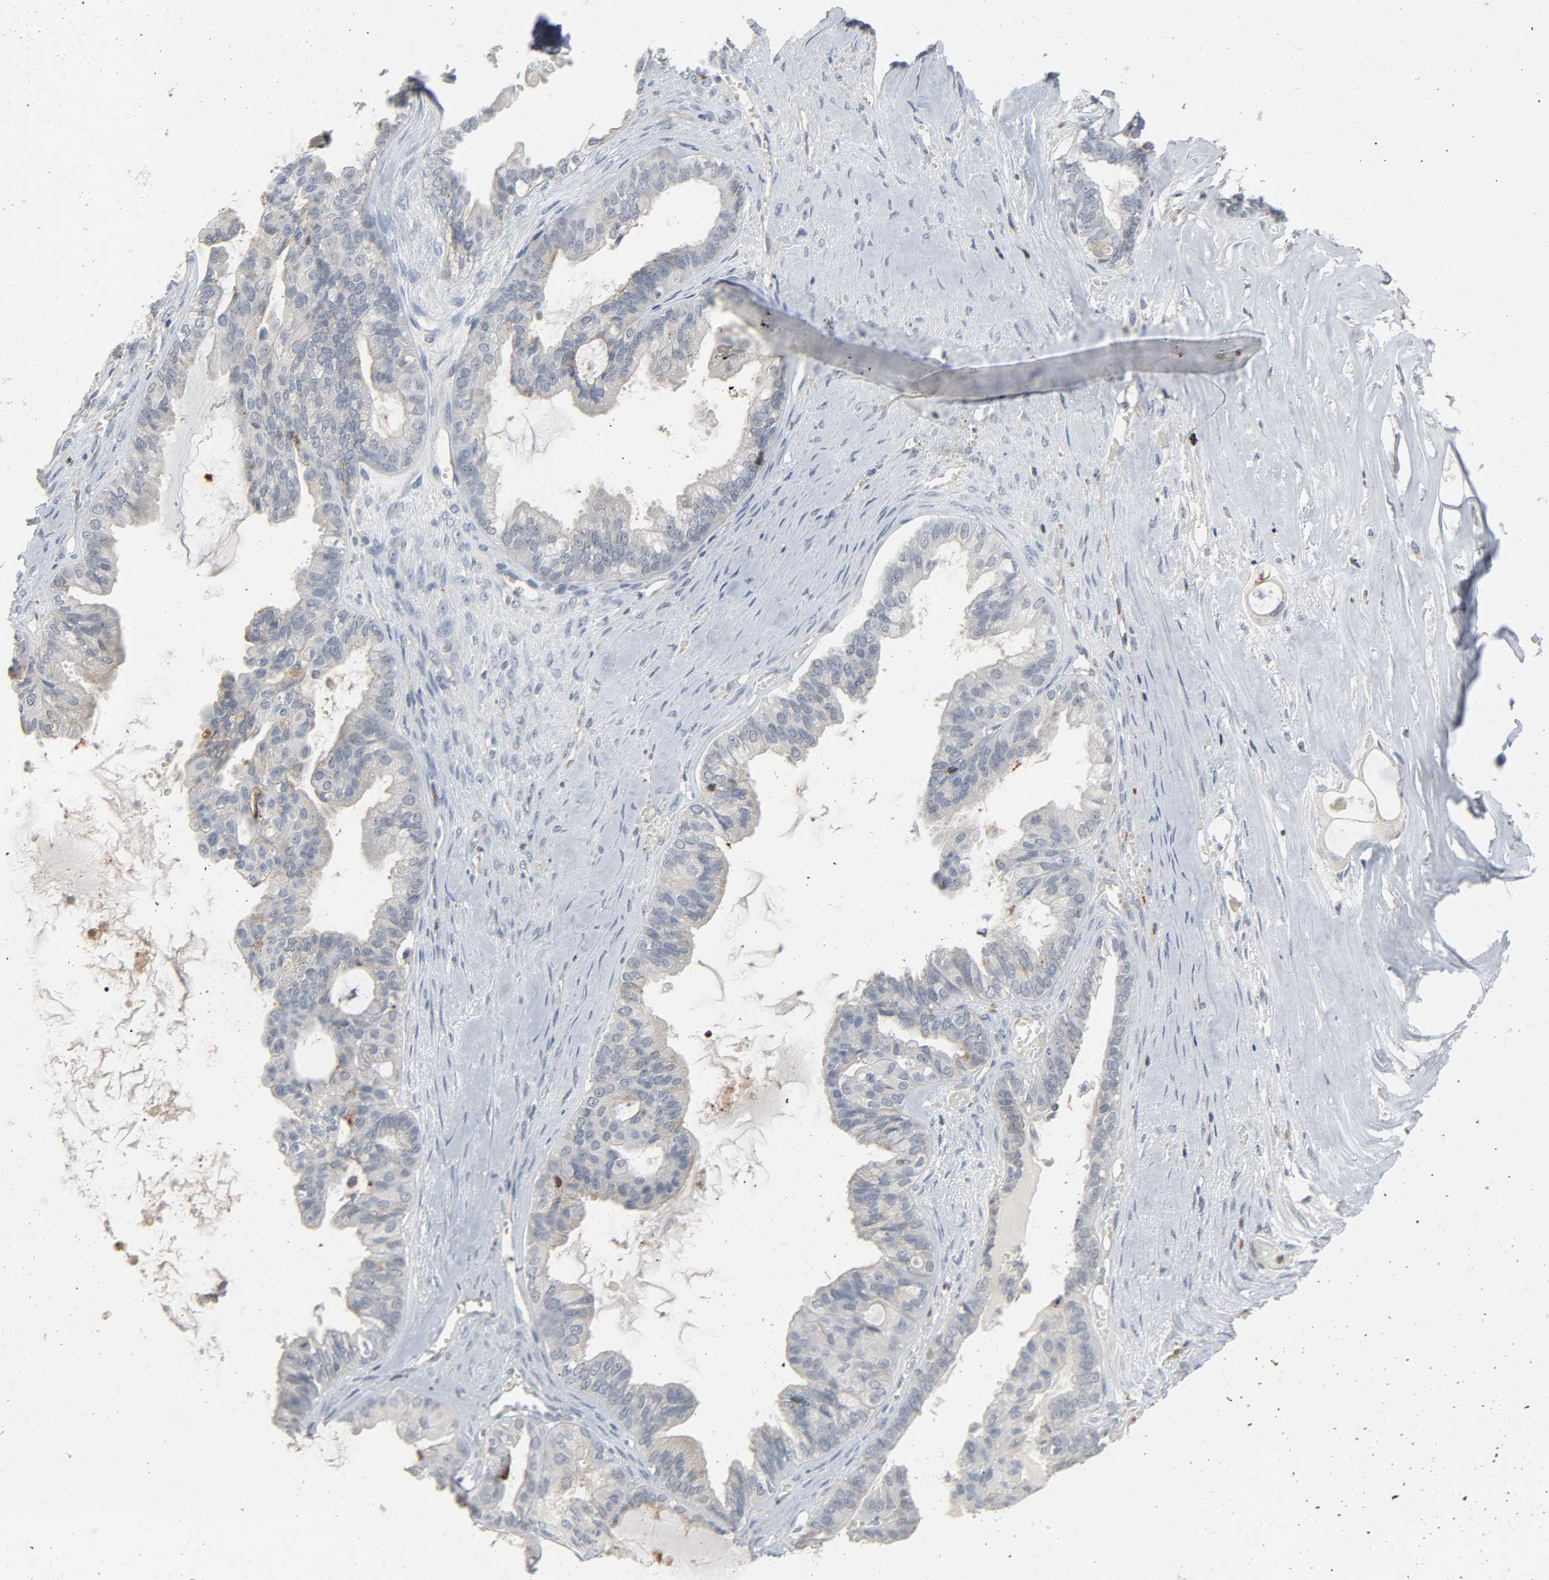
{"staining": {"intensity": "weak", "quantity": "<25%", "location": "cytoplasmic/membranous"}, "tissue": "ovarian cancer", "cell_type": "Tumor cells", "image_type": "cancer", "snomed": [{"axis": "morphology", "description": "Carcinoma, NOS"}, {"axis": "morphology", "description": "Carcinoma, endometroid"}, {"axis": "topography", "description": "Ovary"}], "caption": "Protein analysis of ovarian carcinoma demonstrates no significant expression in tumor cells.", "gene": "CD4", "patient": {"sex": "female", "age": 50}}